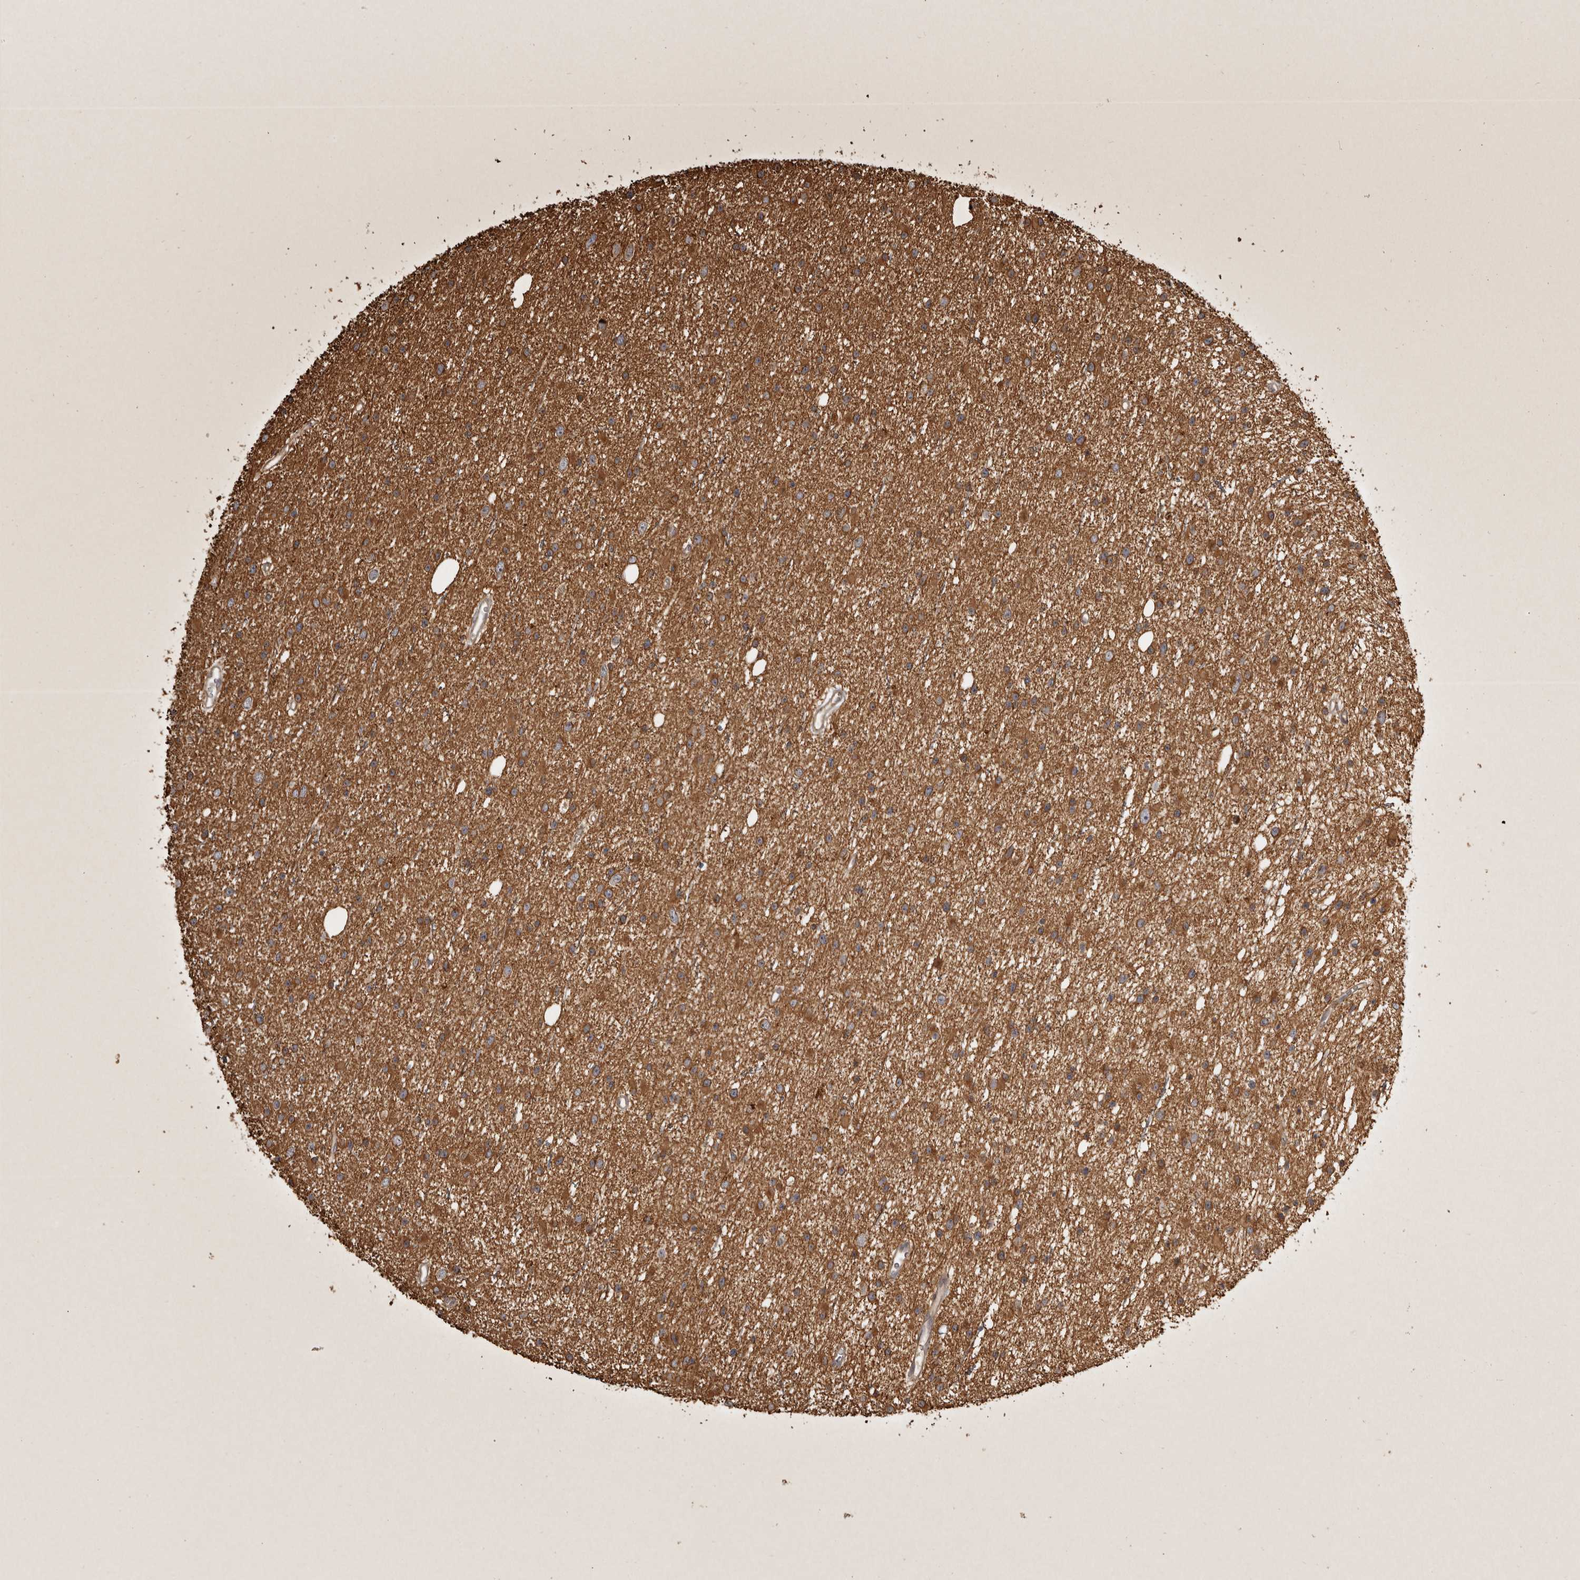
{"staining": {"intensity": "moderate", "quantity": ">75%", "location": "cytoplasmic/membranous"}, "tissue": "glioma", "cell_type": "Tumor cells", "image_type": "cancer", "snomed": [{"axis": "morphology", "description": "Glioma, malignant, Low grade"}, {"axis": "topography", "description": "Cerebral cortex"}], "caption": "Moderate cytoplasmic/membranous protein positivity is seen in approximately >75% of tumor cells in low-grade glioma (malignant). The protein of interest is shown in brown color, while the nuclei are stained blue.", "gene": "CAMSAP2", "patient": {"sex": "female", "age": 39}}